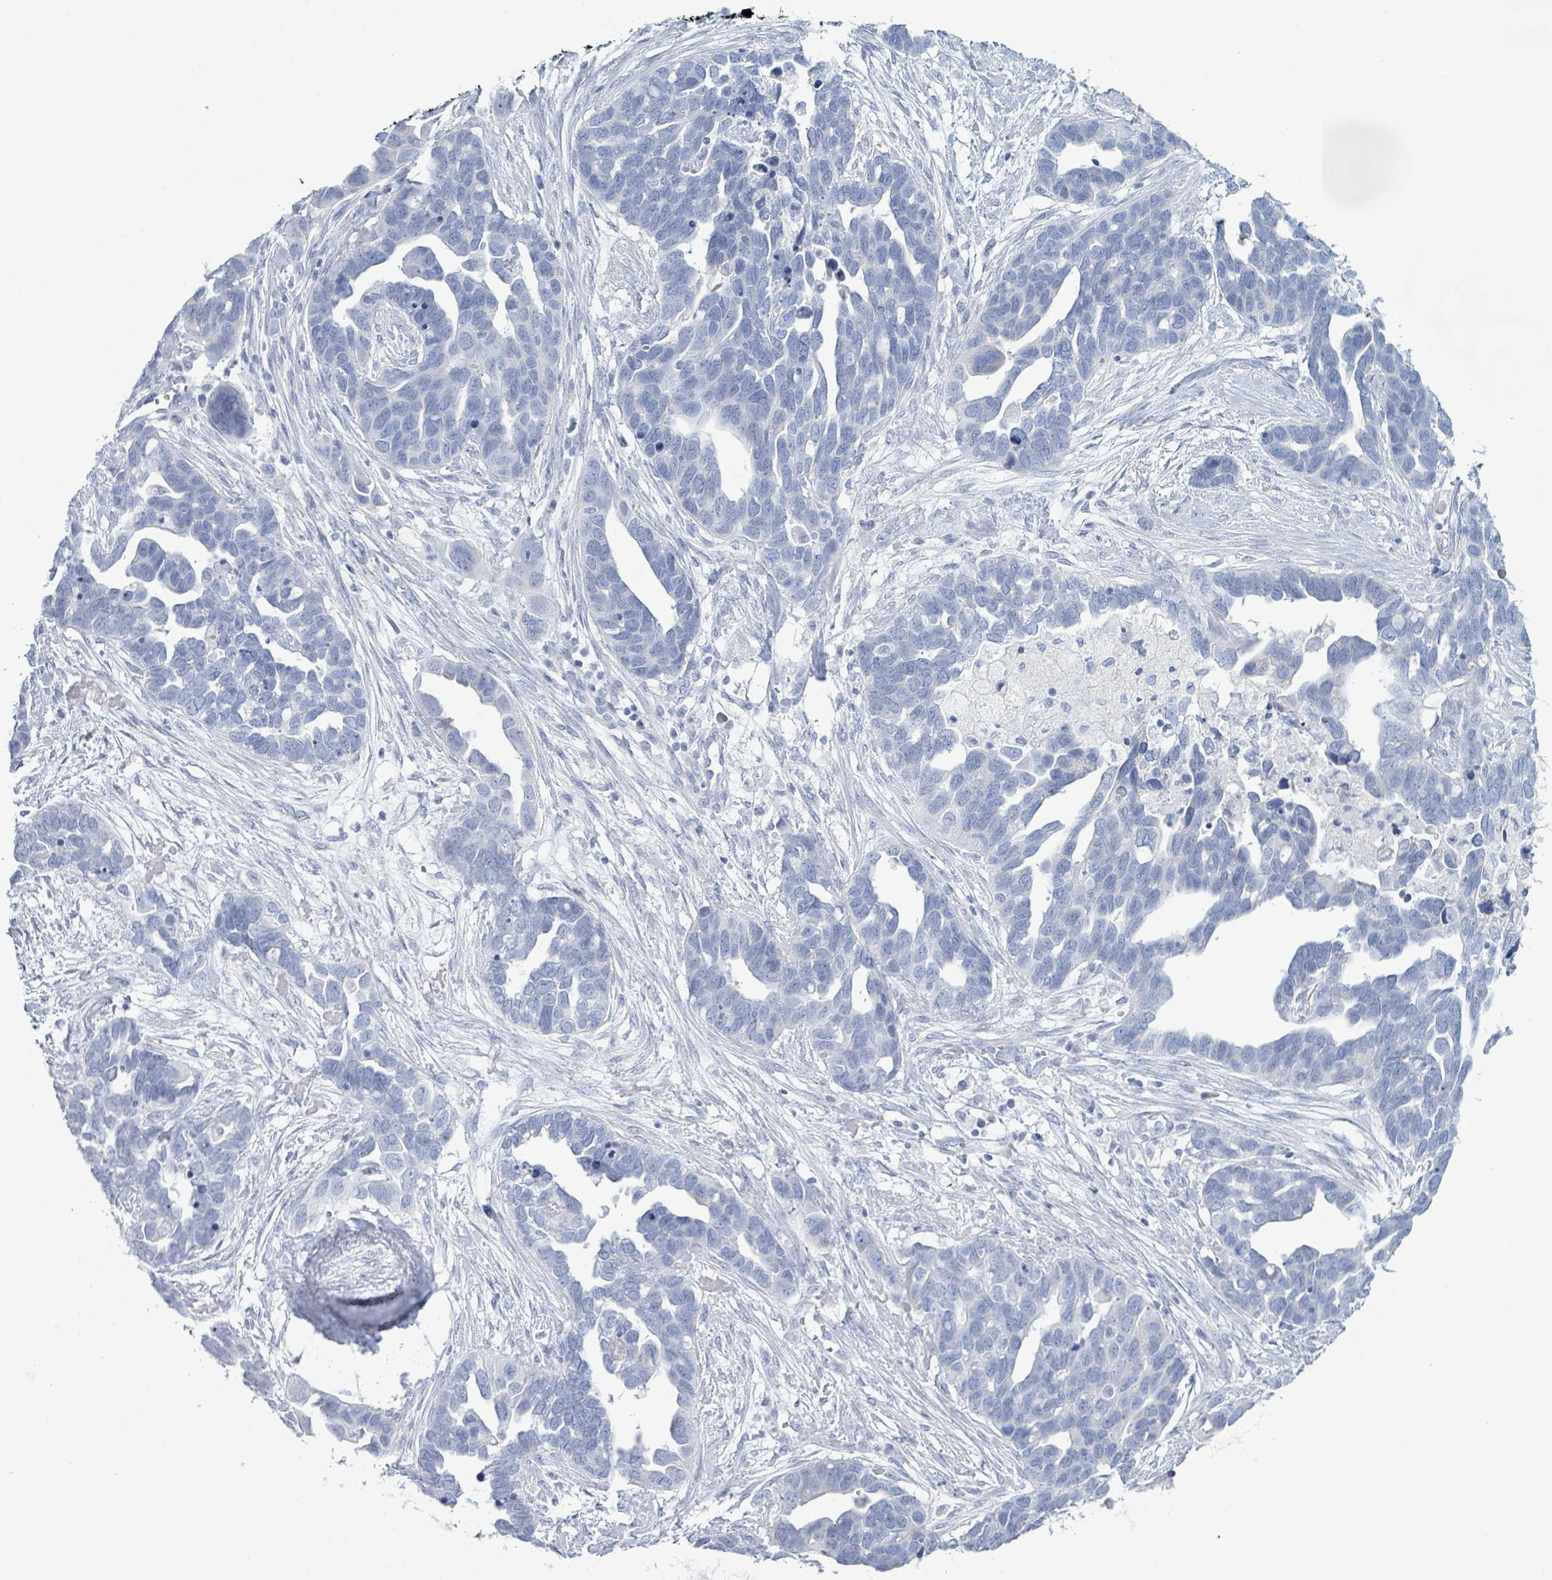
{"staining": {"intensity": "negative", "quantity": "none", "location": "none"}, "tissue": "ovarian cancer", "cell_type": "Tumor cells", "image_type": "cancer", "snomed": [{"axis": "morphology", "description": "Cystadenocarcinoma, serous, NOS"}, {"axis": "topography", "description": "Ovary"}], "caption": "An immunohistochemistry (IHC) image of serous cystadenocarcinoma (ovarian) is shown. There is no staining in tumor cells of serous cystadenocarcinoma (ovarian).", "gene": "PGA3", "patient": {"sex": "female", "age": 54}}